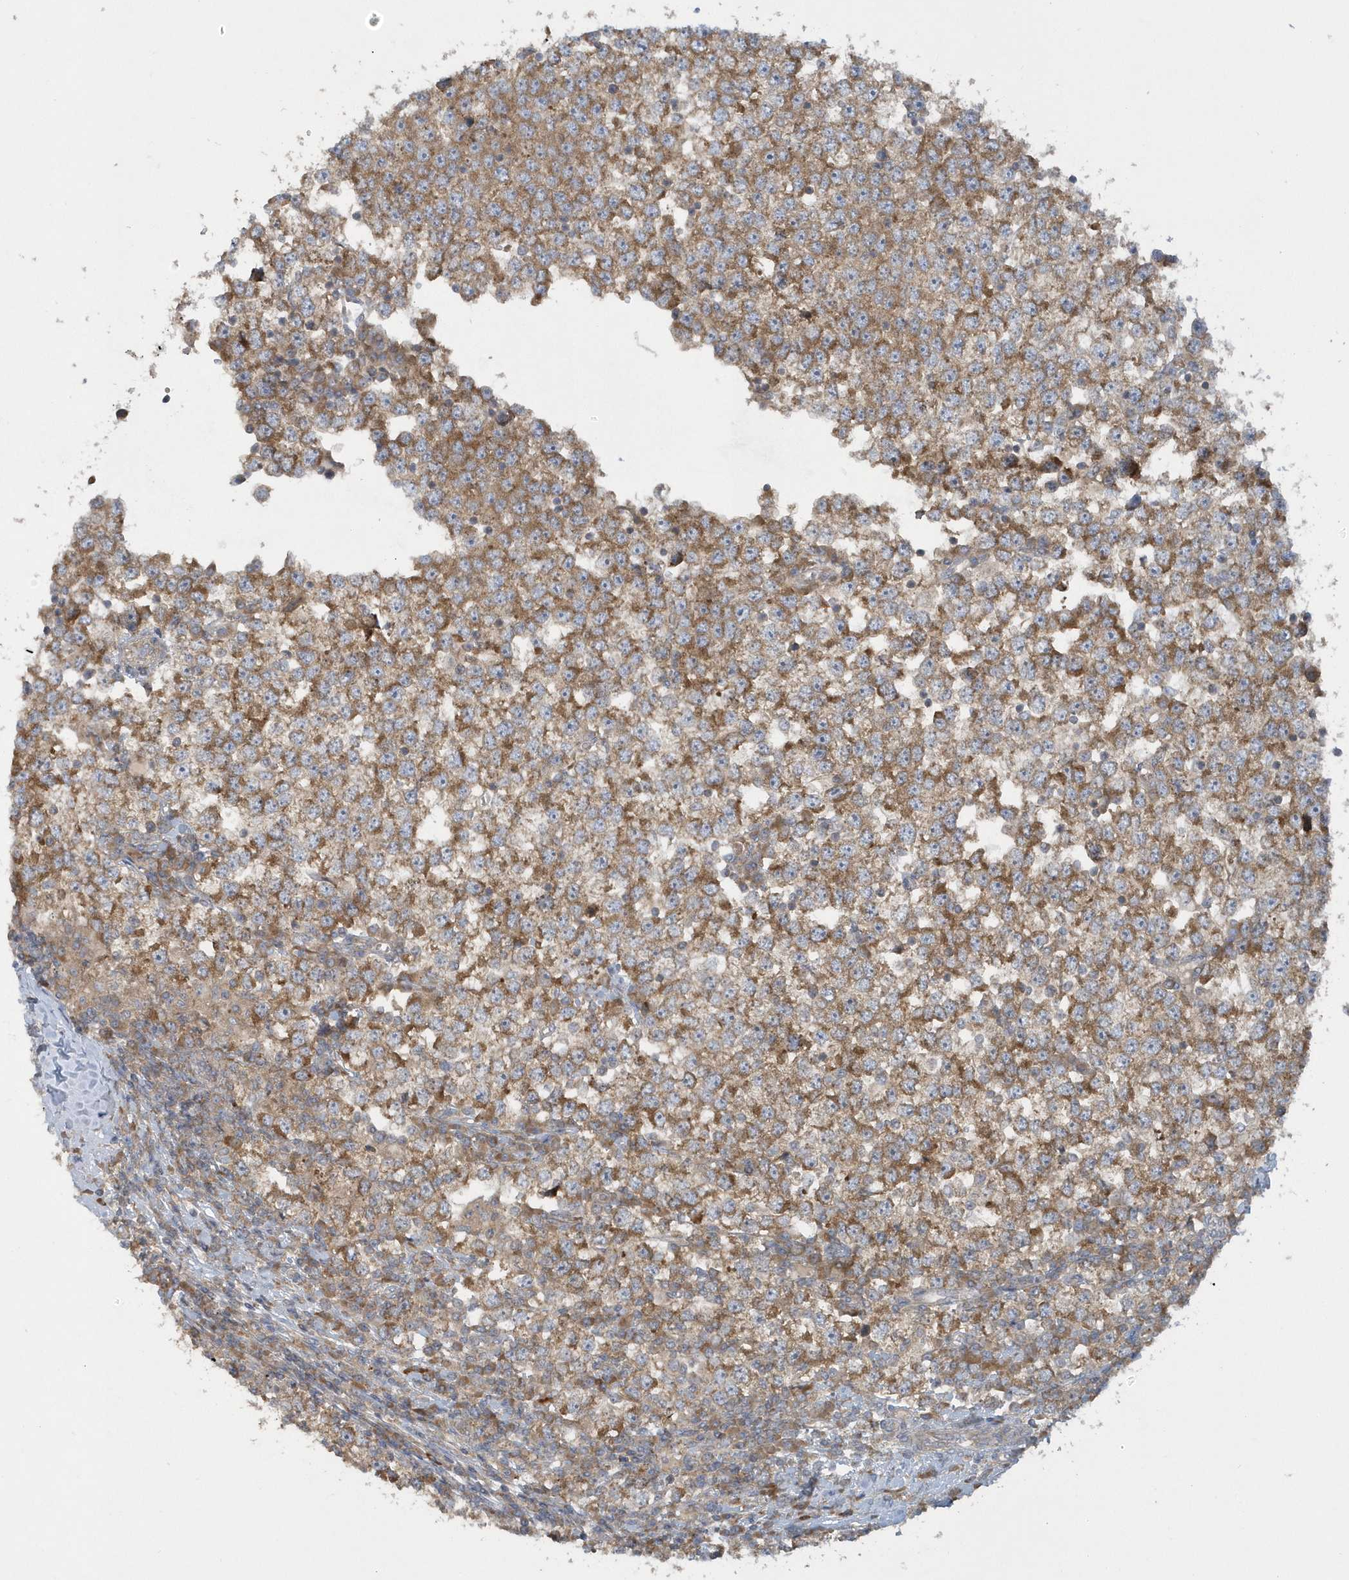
{"staining": {"intensity": "moderate", "quantity": ">75%", "location": "cytoplasmic/membranous"}, "tissue": "testis cancer", "cell_type": "Tumor cells", "image_type": "cancer", "snomed": [{"axis": "morphology", "description": "Seminoma, NOS"}, {"axis": "topography", "description": "Testis"}], "caption": "High-magnification brightfield microscopy of testis cancer (seminoma) stained with DAB (brown) and counterstained with hematoxylin (blue). tumor cells exhibit moderate cytoplasmic/membranous staining is appreciated in about>75% of cells.", "gene": "CNOT10", "patient": {"sex": "male", "age": 65}}